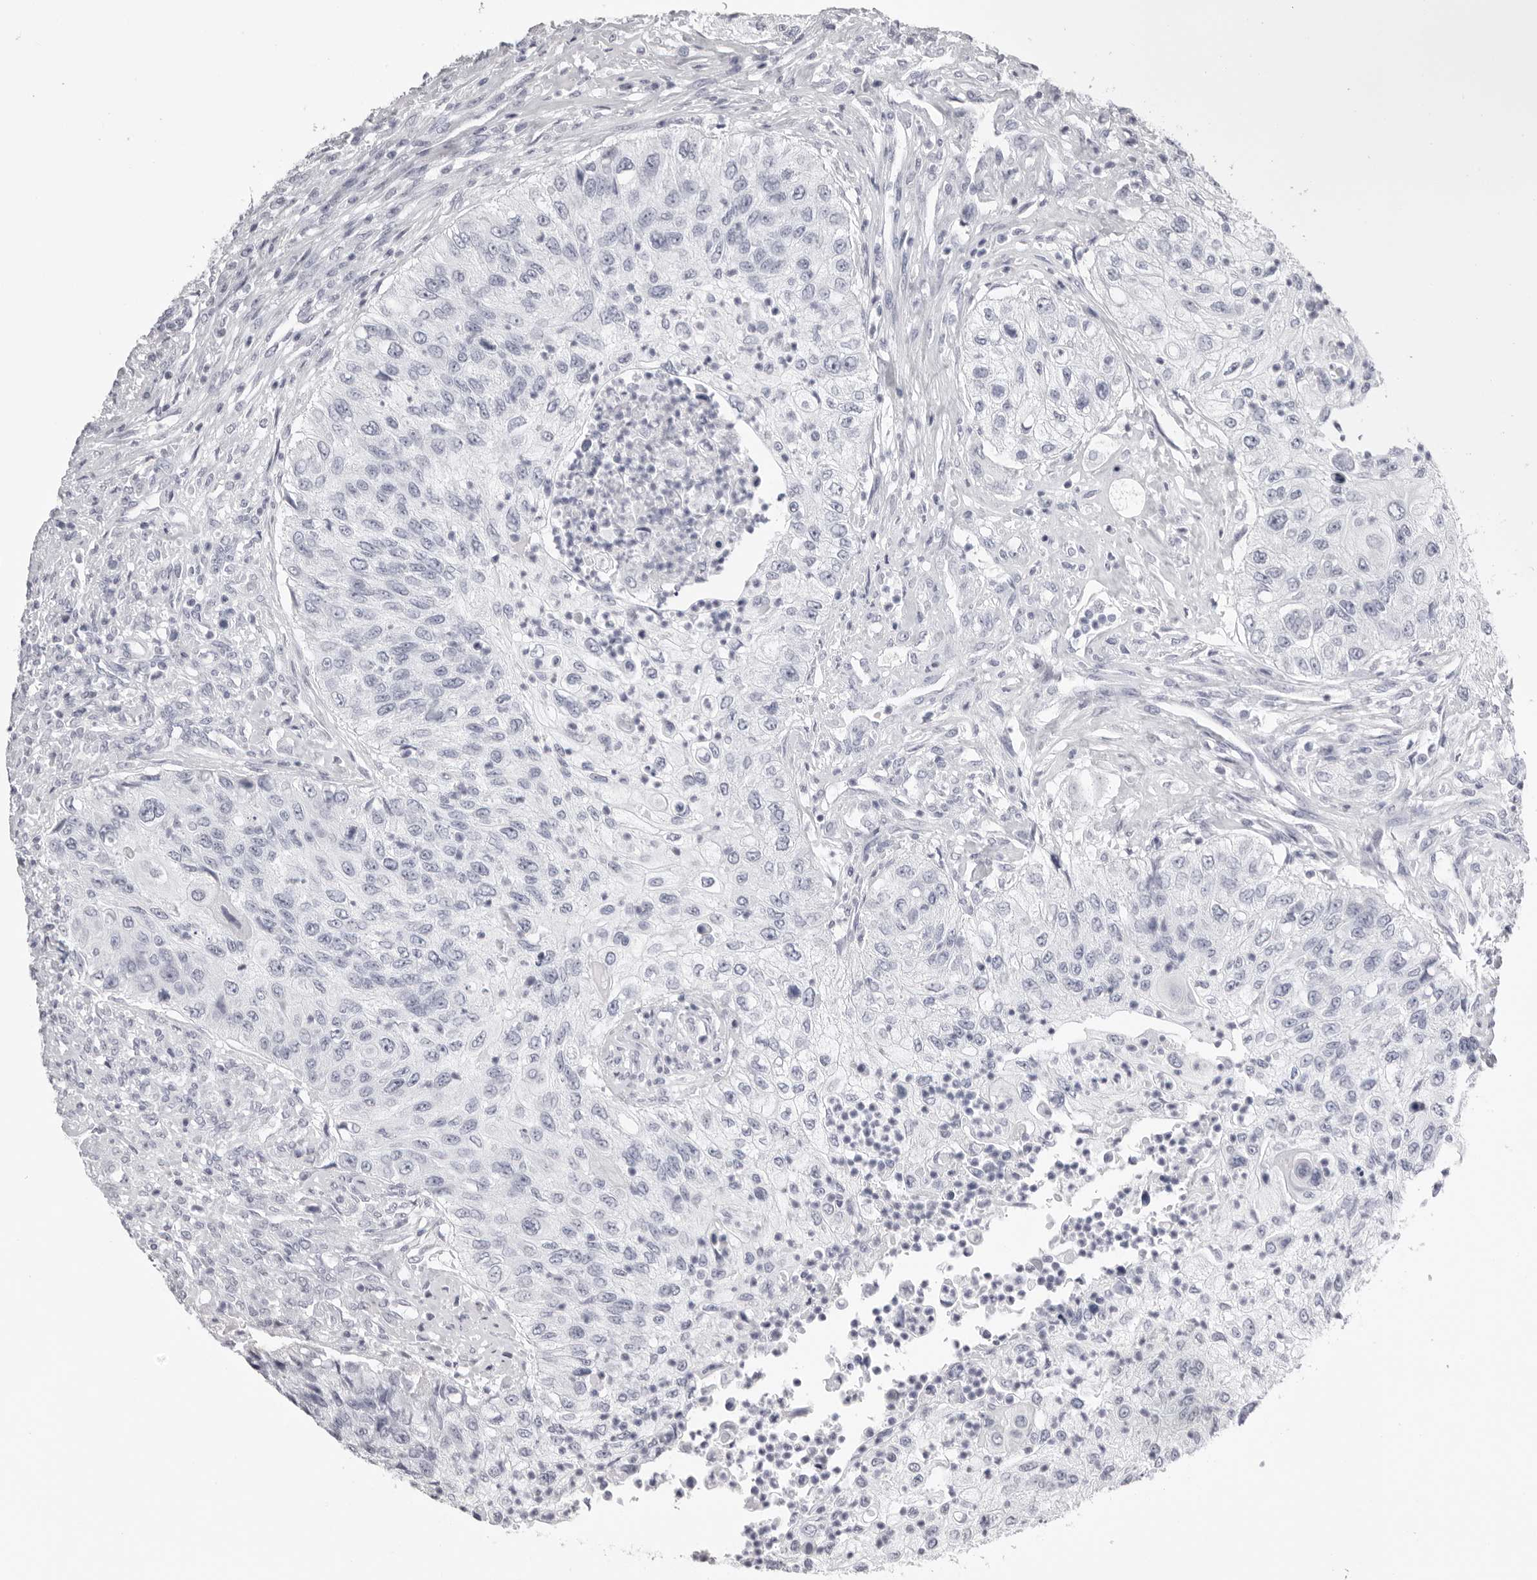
{"staining": {"intensity": "negative", "quantity": "none", "location": "none"}, "tissue": "urothelial cancer", "cell_type": "Tumor cells", "image_type": "cancer", "snomed": [{"axis": "morphology", "description": "Urothelial carcinoma, High grade"}, {"axis": "topography", "description": "Urinary bladder"}], "caption": "Tumor cells are negative for brown protein staining in high-grade urothelial carcinoma.", "gene": "TMOD4", "patient": {"sex": "female", "age": 60}}